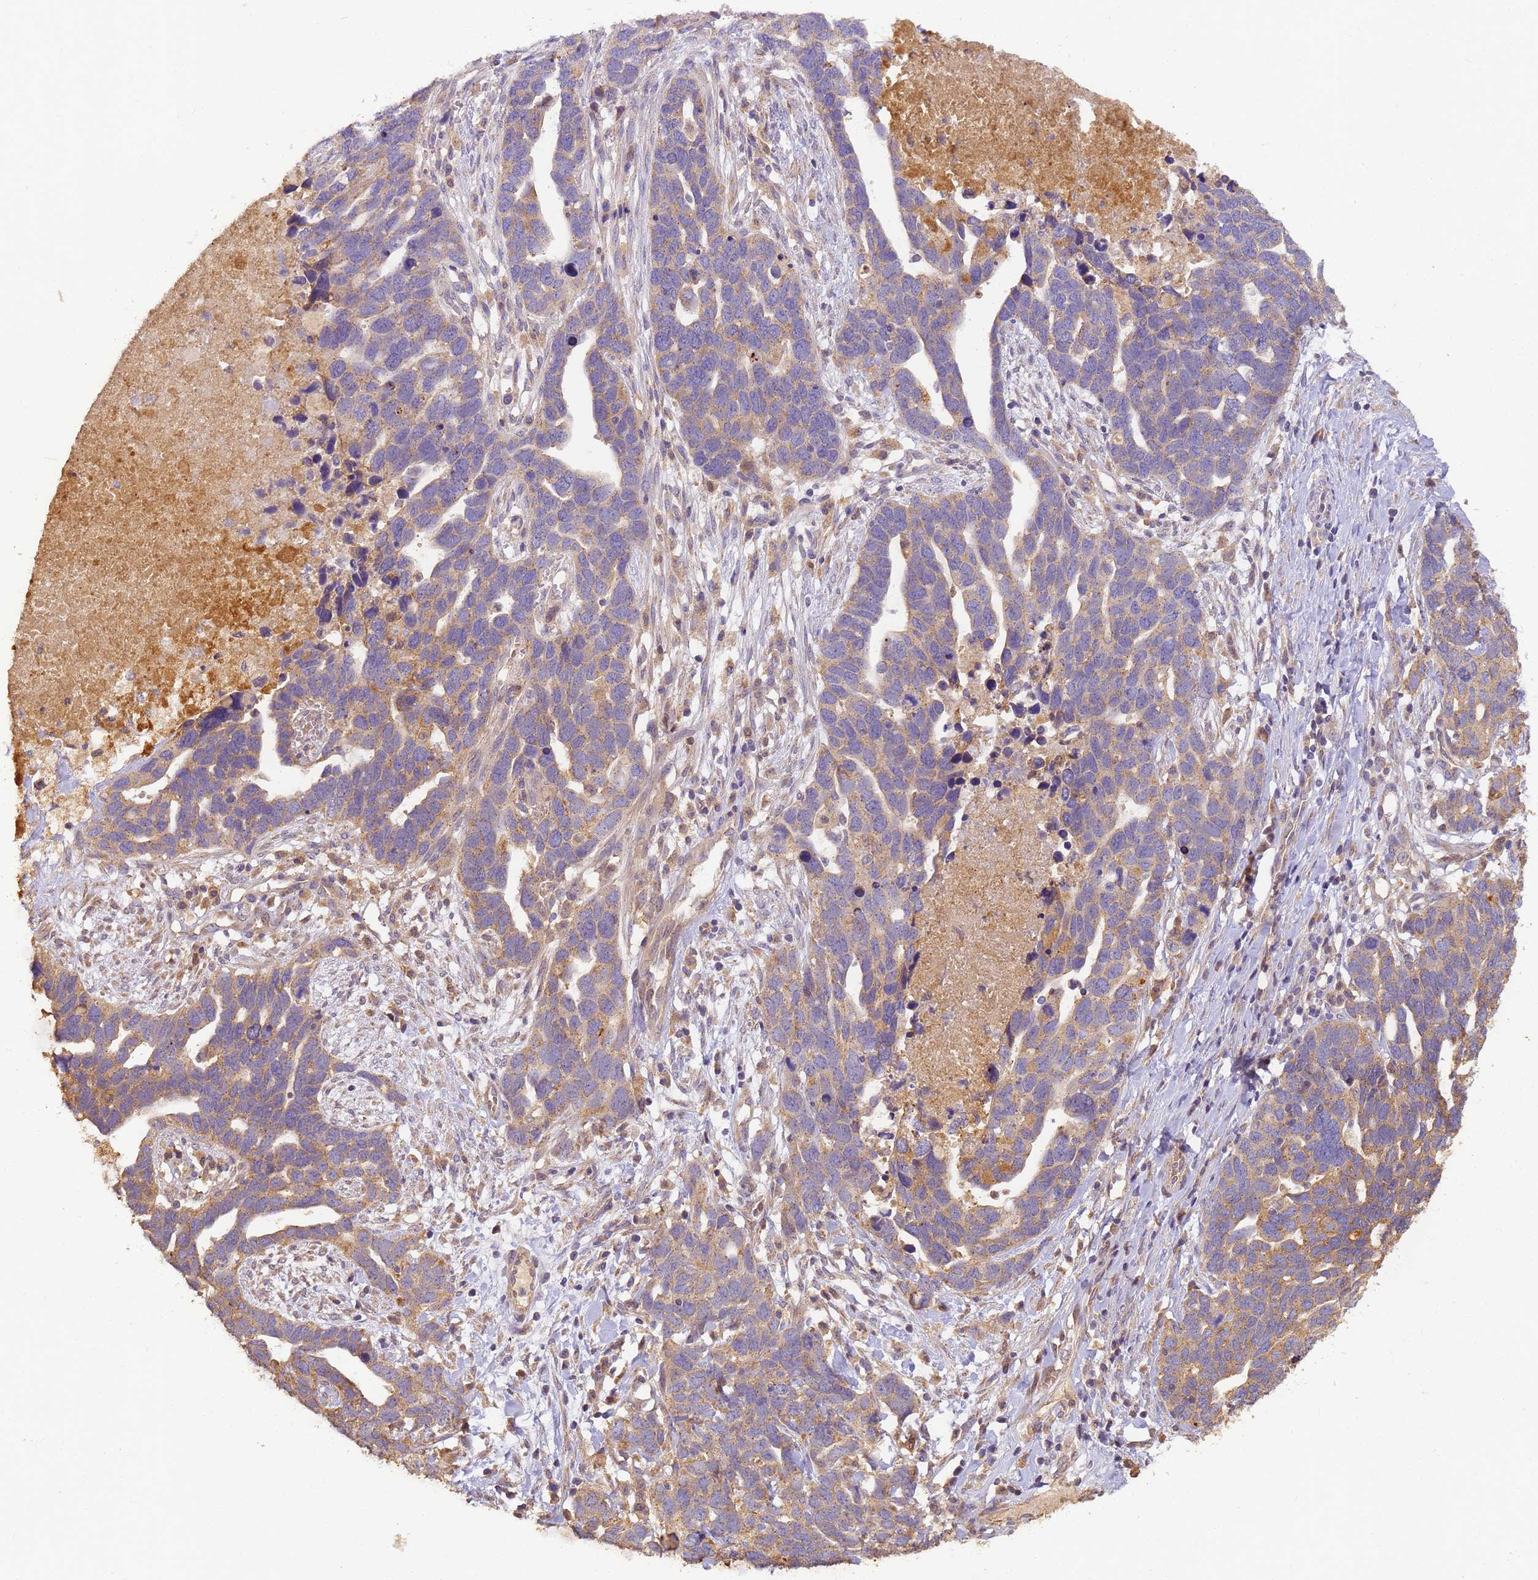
{"staining": {"intensity": "moderate", "quantity": "25%-75%", "location": "cytoplasmic/membranous"}, "tissue": "ovarian cancer", "cell_type": "Tumor cells", "image_type": "cancer", "snomed": [{"axis": "morphology", "description": "Cystadenocarcinoma, serous, NOS"}, {"axis": "topography", "description": "Ovary"}], "caption": "Human ovarian cancer stained with a protein marker displays moderate staining in tumor cells.", "gene": "TIGAR", "patient": {"sex": "female", "age": 54}}